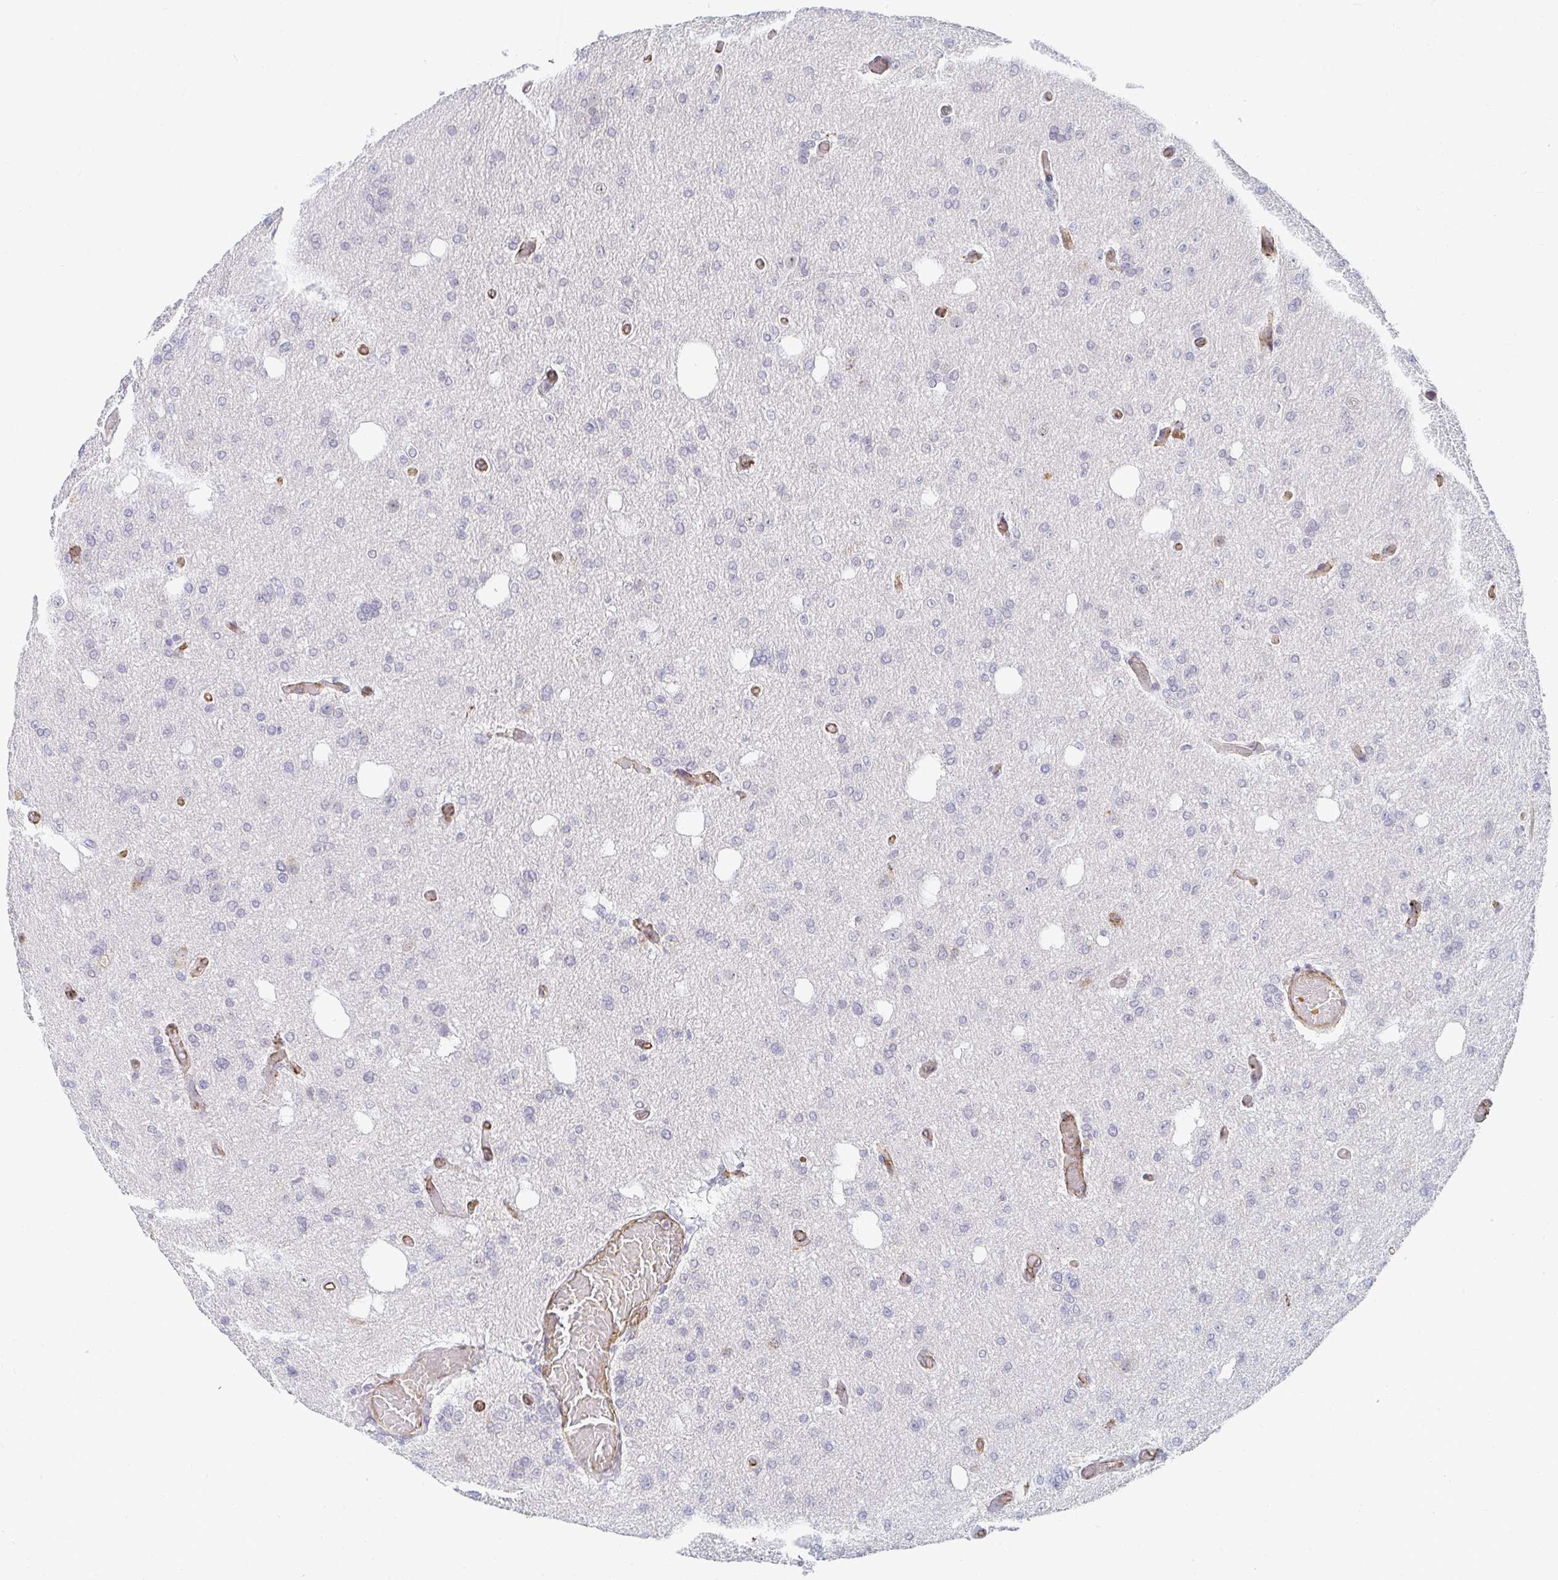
{"staining": {"intensity": "negative", "quantity": "none", "location": "none"}, "tissue": "glioma", "cell_type": "Tumor cells", "image_type": "cancer", "snomed": [{"axis": "morphology", "description": "Glioma, malignant, Low grade"}, {"axis": "topography", "description": "Brain"}], "caption": "IHC micrograph of neoplastic tissue: glioma stained with DAB (3,3'-diaminobenzidine) reveals no significant protein expression in tumor cells. (Brightfield microscopy of DAB (3,3'-diaminobenzidine) IHC at high magnification).", "gene": "COL28A1", "patient": {"sex": "male", "age": 26}}